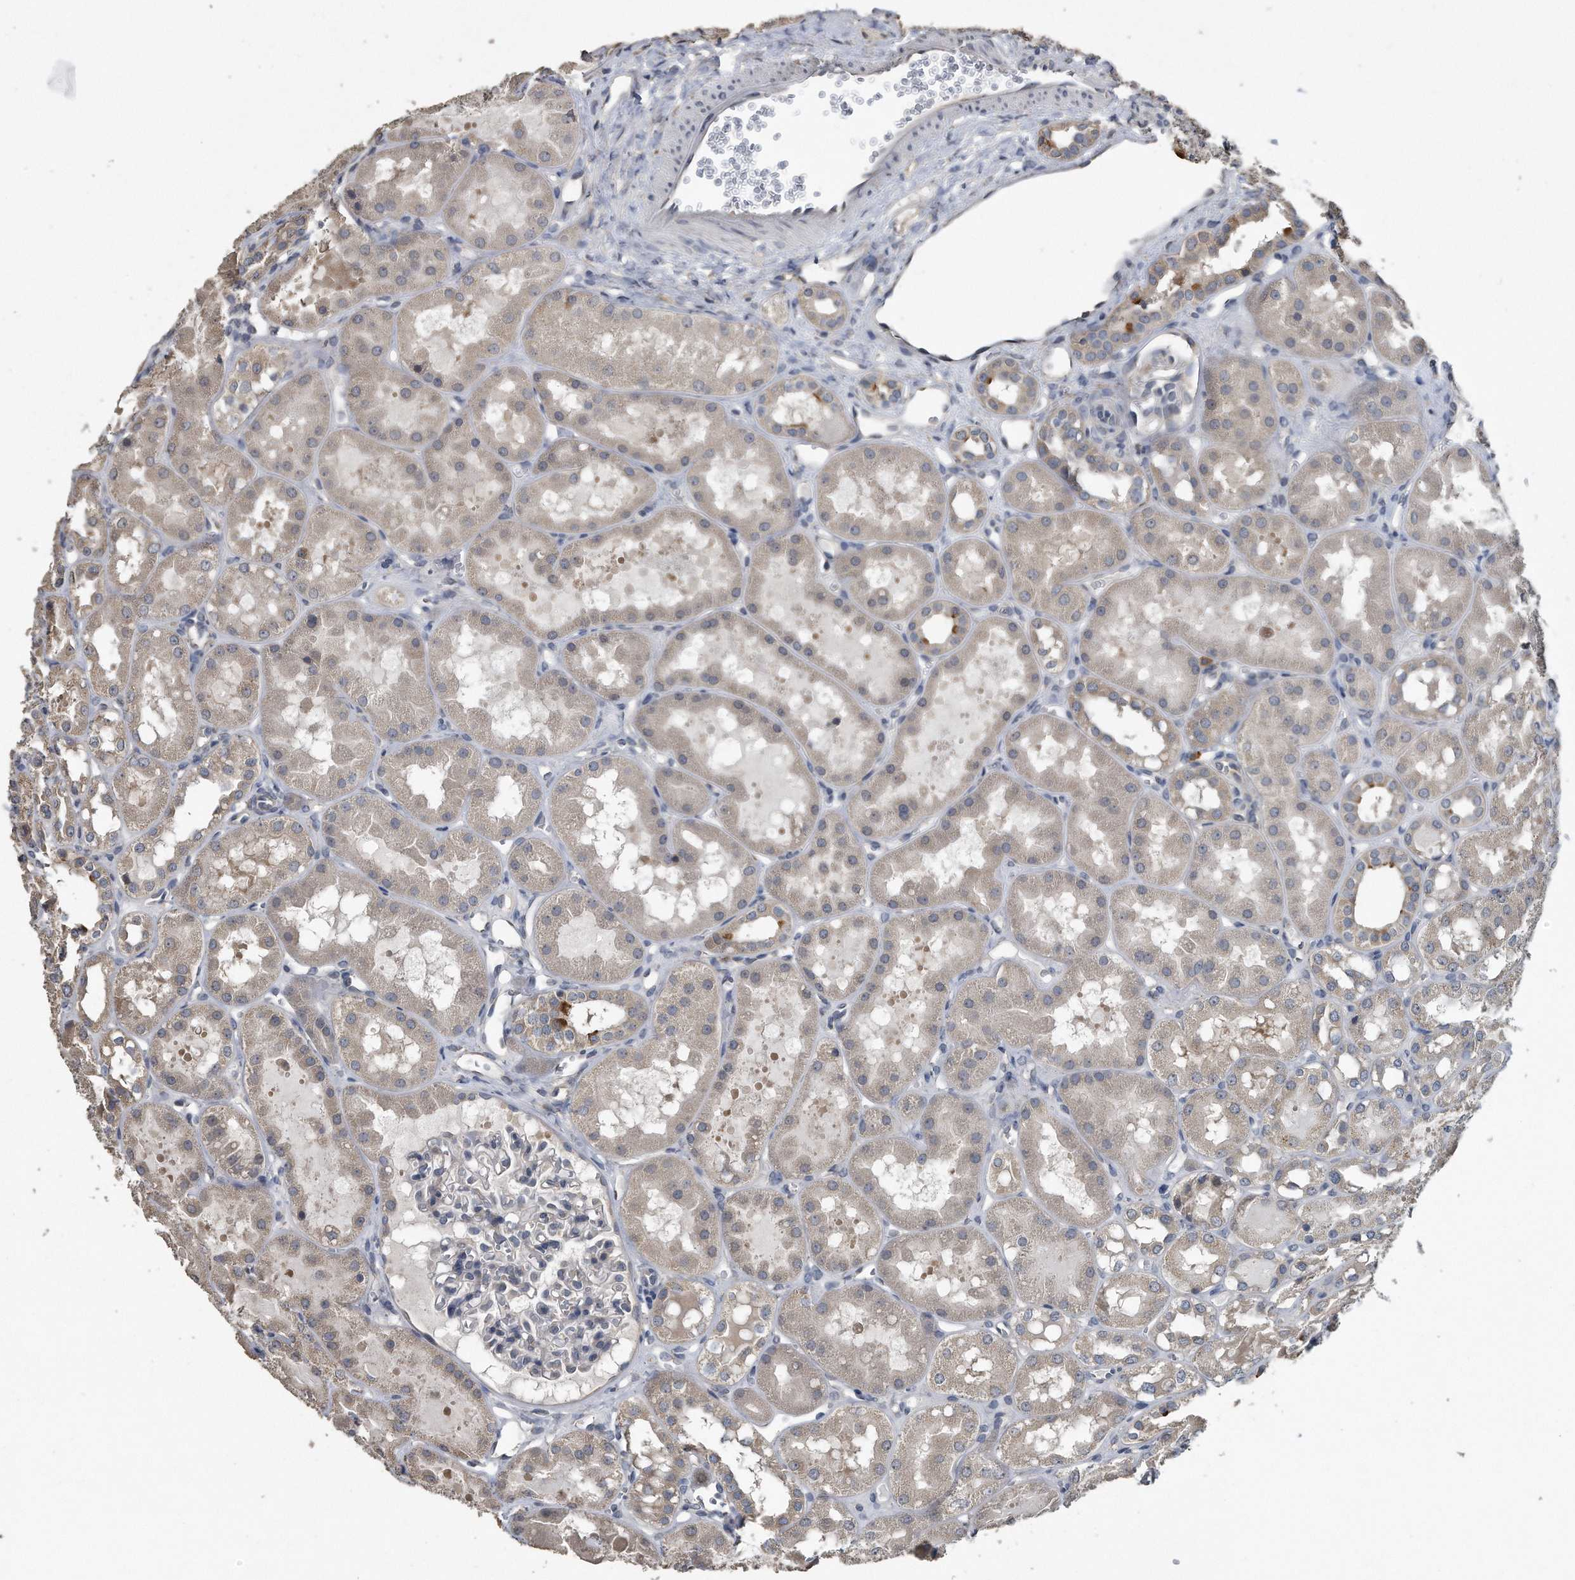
{"staining": {"intensity": "negative", "quantity": "none", "location": "none"}, "tissue": "kidney", "cell_type": "Cells in glomeruli", "image_type": "normal", "snomed": [{"axis": "morphology", "description": "Normal tissue, NOS"}, {"axis": "topography", "description": "Kidney"}], "caption": "Normal kidney was stained to show a protein in brown. There is no significant staining in cells in glomeruli.", "gene": "PCLO", "patient": {"sex": "male", "age": 16}}